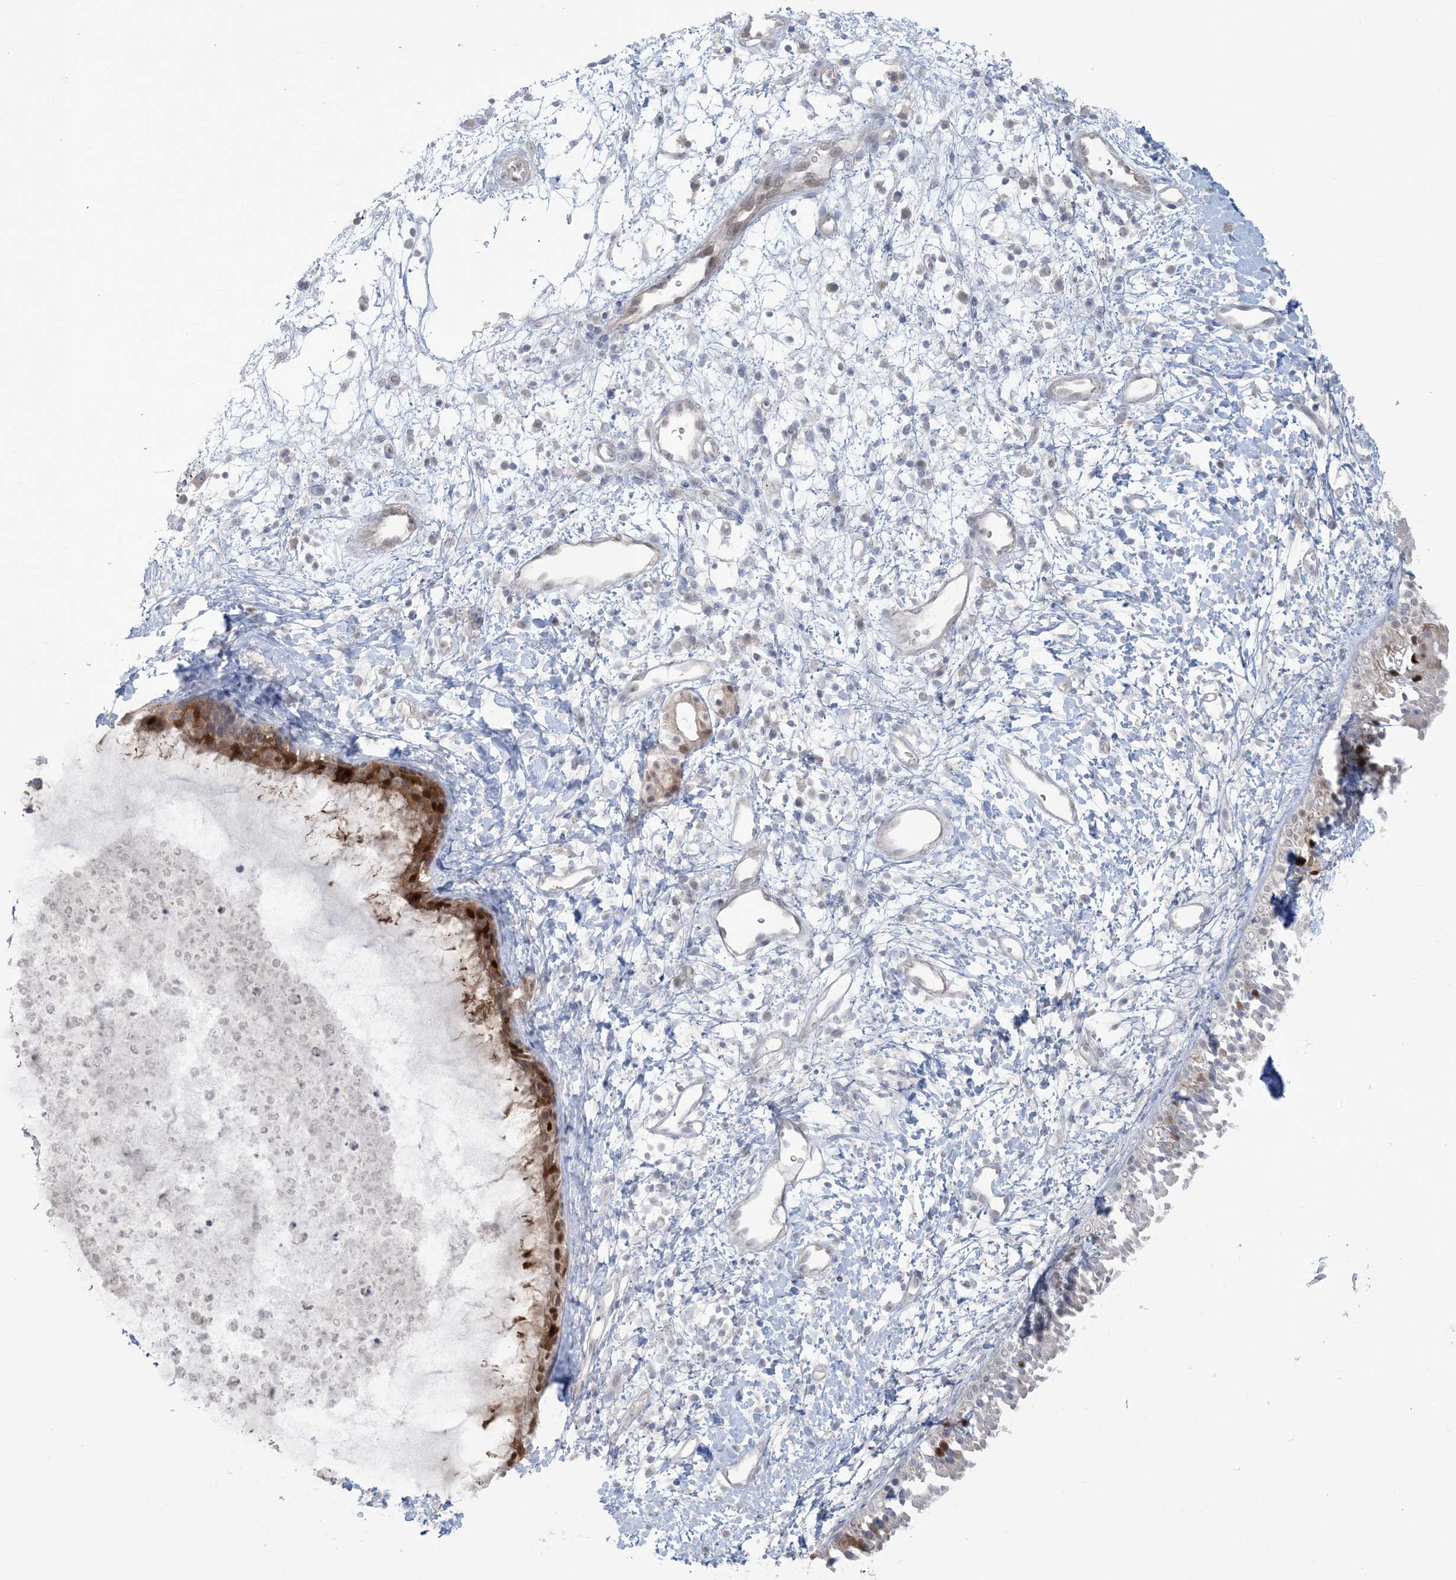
{"staining": {"intensity": "strong", "quantity": ">75%", "location": "cytoplasmic/membranous,nuclear"}, "tissue": "nasopharynx", "cell_type": "Respiratory epithelial cells", "image_type": "normal", "snomed": [{"axis": "morphology", "description": "Normal tissue, NOS"}, {"axis": "topography", "description": "Nasopharynx"}], "caption": "DAB immunohistochemical staining of unremarkable nasopharynx displays strong cytoplasmic/membranous,nuclear protein staining in about >75% of respiratory epithelial cells.", "gene": "NRBP2", "patient": {"sex": "male", "age": 22}}